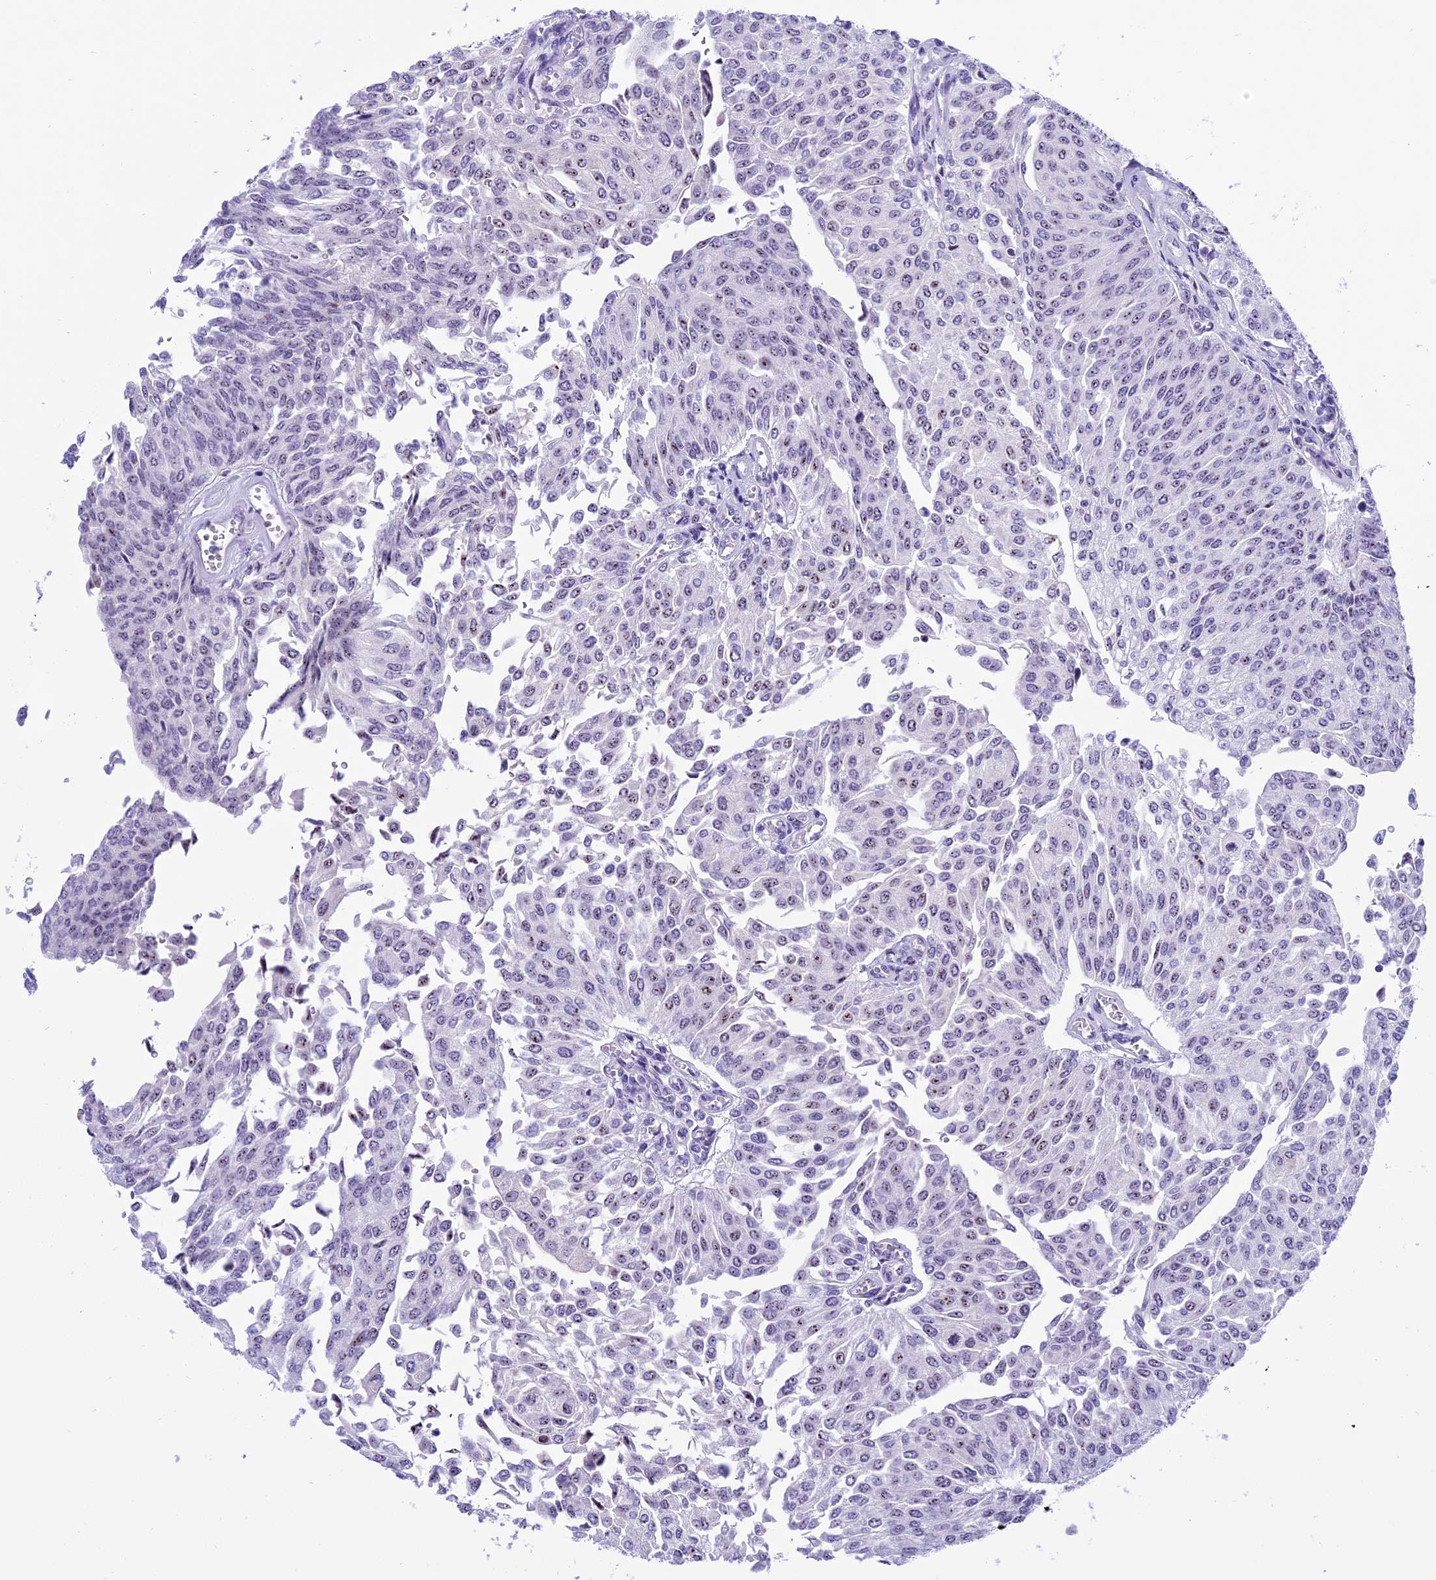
{"staining": {"intensity": "moderate", "quantity": "25%-75%", "location": "nuclear"}, "tissue": "urothelial cancer", "cell_type": "Tumor cells", "image_type": "cancer", "snomed": [{"axis": "morphology", "description": "Urothelial carcinoma, High grade"}, {"axis": "topography", "description": "Urinary bladder"}], "caption": "Protein expression analysis of human urothelial cancer reveals moderate nuclear expression in approximately 25%-75% of tumor cells.", "gene": "TBL3", "patient": {"sex": "female", "age": 79}}